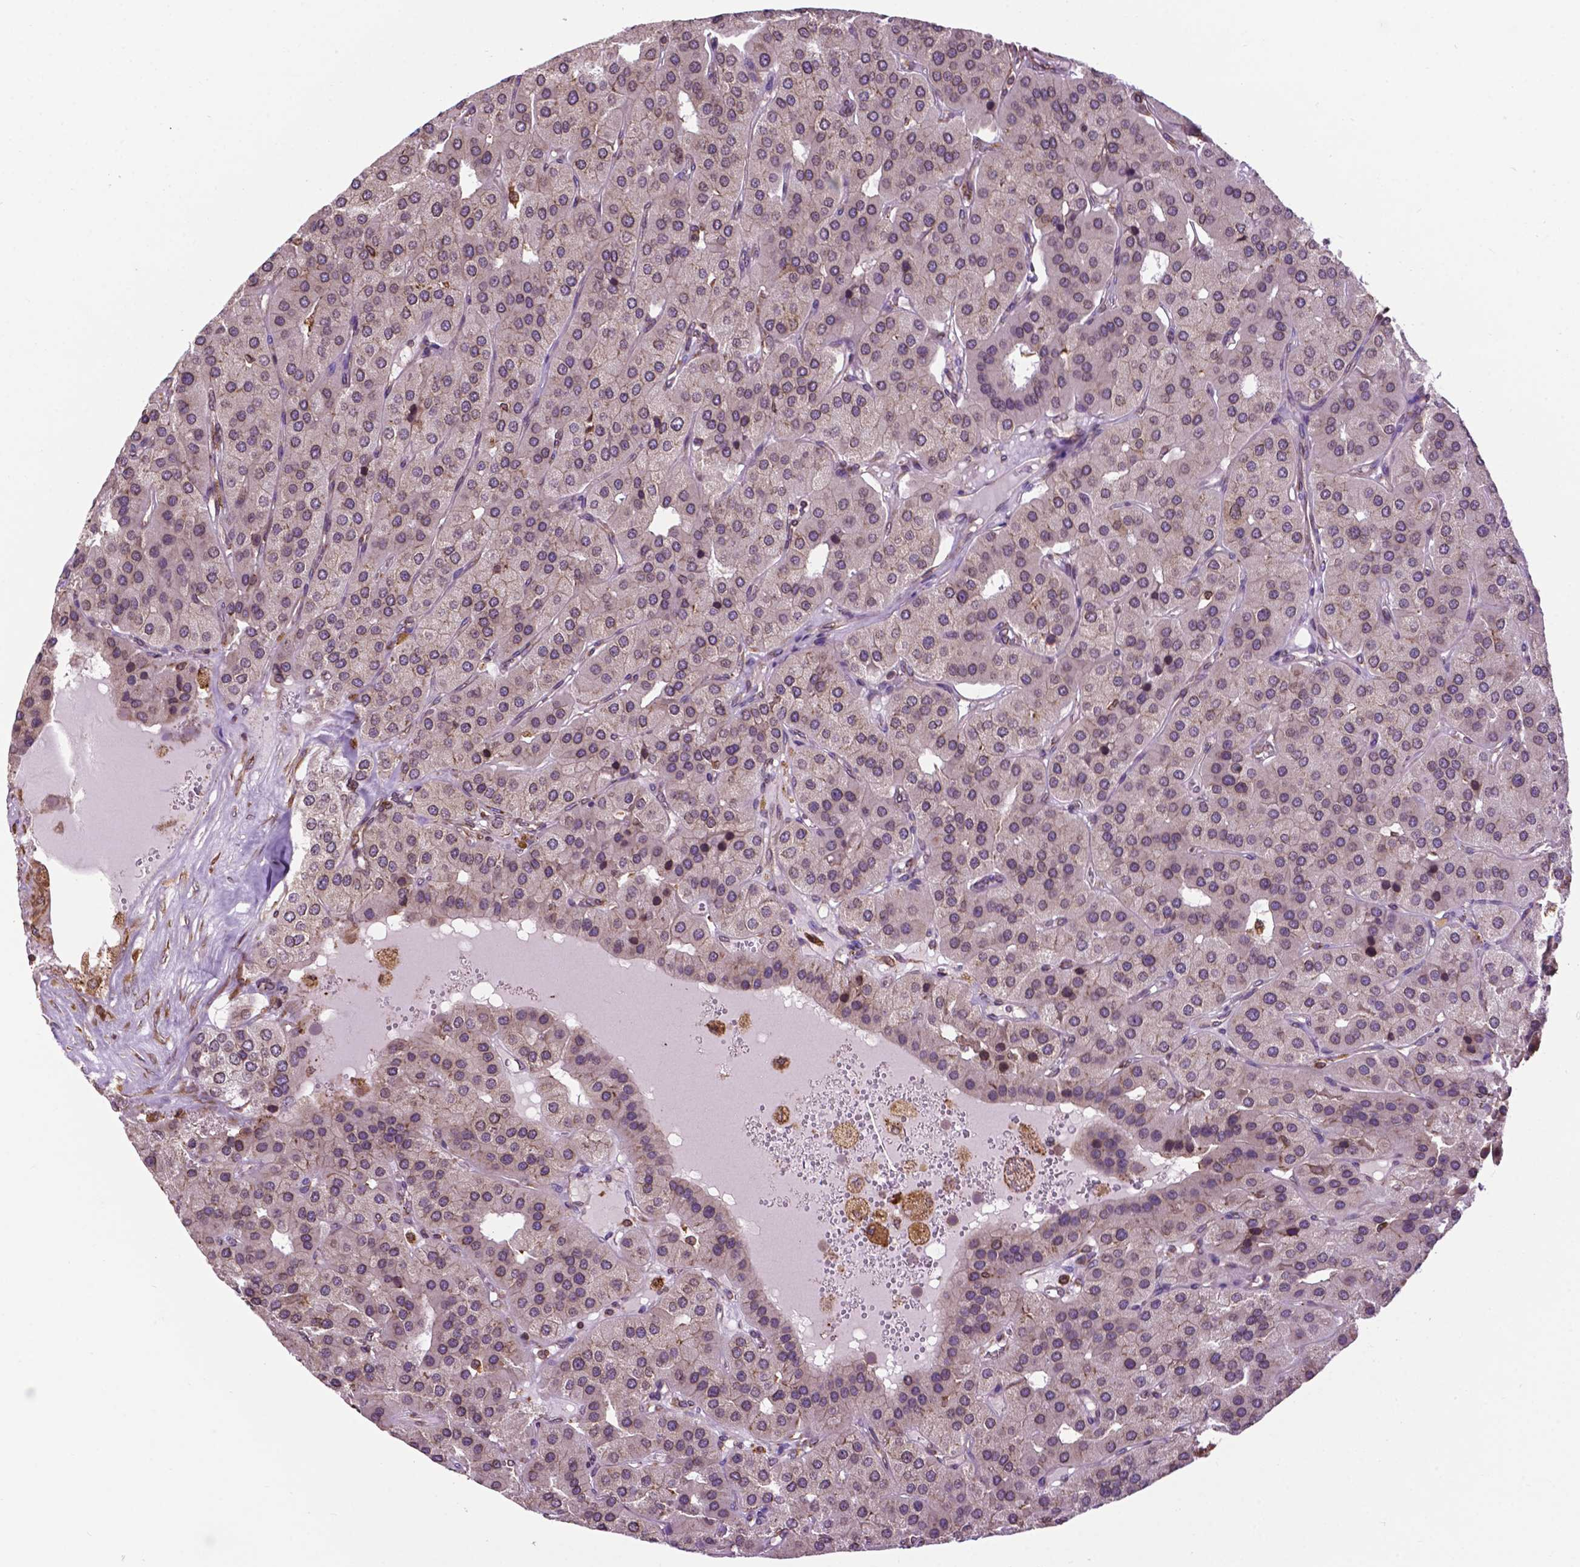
{"staining": {"intensity": "negative", "quantity": "none", "location": "none"}, "tissue": "parathyroid gland", "cell_type": "Glandular cells", "image_type": "normal", "snomed": [{"axis": "morphology", "description": "Normal tissue, NOS"}, {"axis": "morphology", "description": "Adenoma, NOS"}, {"axis": "topography", "description": "Parathyroid gland"}], "caption": "High power microscopy photomicrograph of an immunohistochemistry (IHC) histopathology image of unremarkable parathyroid gland, revealing no significant staining in glandular cells.", "gene": "GANAB", "patient": {"sex": "female", "age": 86}}